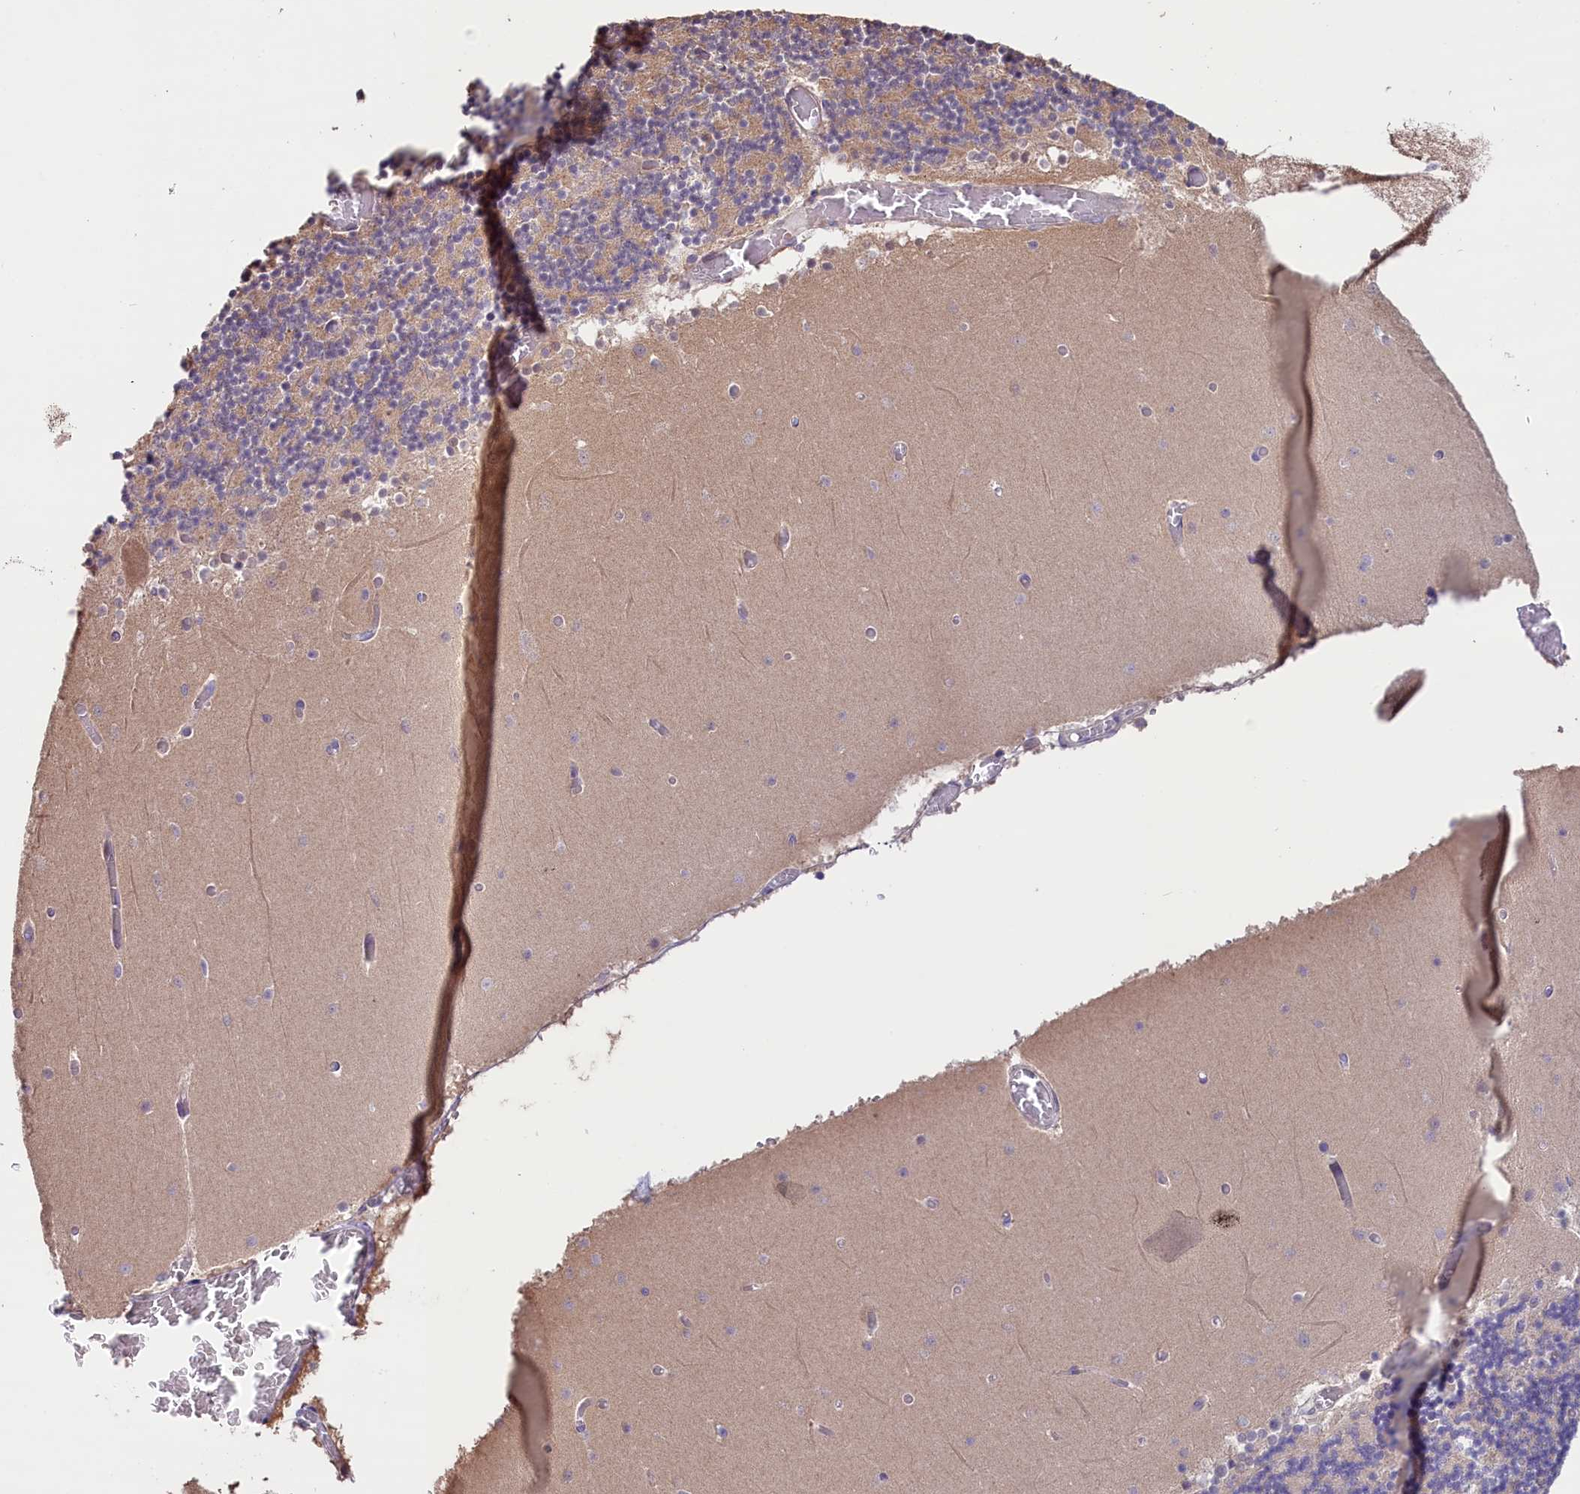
{"staining": {"intensity": "weak", "quantity": "25%-75%", "location": "cytoplasmic/membranous"}, "tissue": "cerebellum", "cell_type": "Cells in granular layer", "image_type": "normal", "snomed": [{"axis": "morphology", "description": "Normal tissue, NOS"}, {"axis": "topography", "description": "Cerebellum"}], "caption": "High-power microscopy captured an IHC photomicrograph of benign cerebellum, revealing weak cytoplasmic/membranous staining in about 25%-75% of cells in granular layer. The staining was performed using DAB to visualize the protein expression in brown, while the nuclei were stained in blue with hematoxylin (Magnification: 20x).", "gene": "RIC8A", "patient": {"sex": "female", "age": 28}}